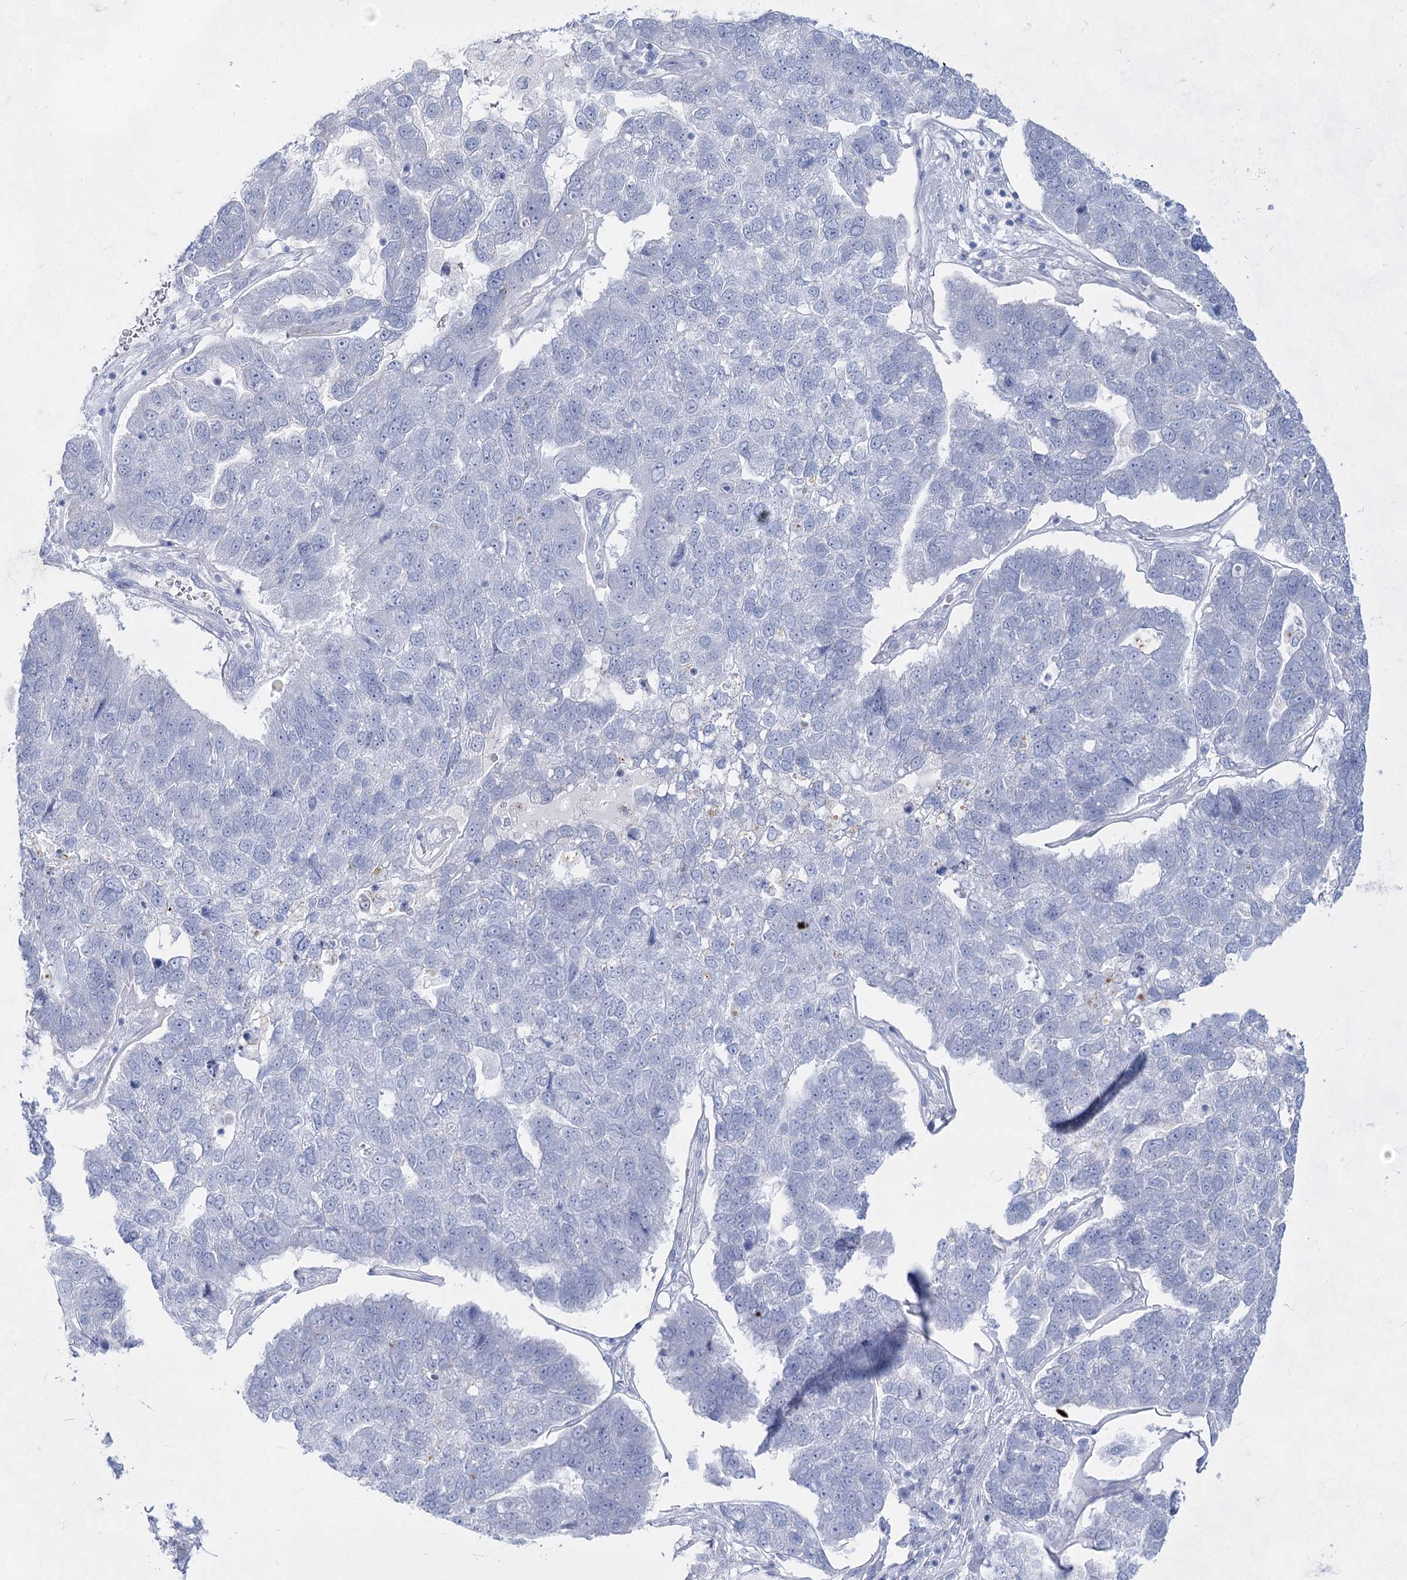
{"staining": {"intensity": "negative", "quantity": "none", "location": "none"}, "tissue": "pancreatic cancer", "cell_type": "Tumor cells", "image_type": "cancer", "snomed": [{"axis": "morphology", "description": "Adenocarcinoma, NOS"}, {"axis": "topography", "description": "Pancreas"}], "caption": "Immunohistochemistry (IHC) of pancreatic cancer (adenocarcinoma) shows no expression in tumor cells.", "gene": "ACRV1", "patient": {"sex": "female", "age": 61}}